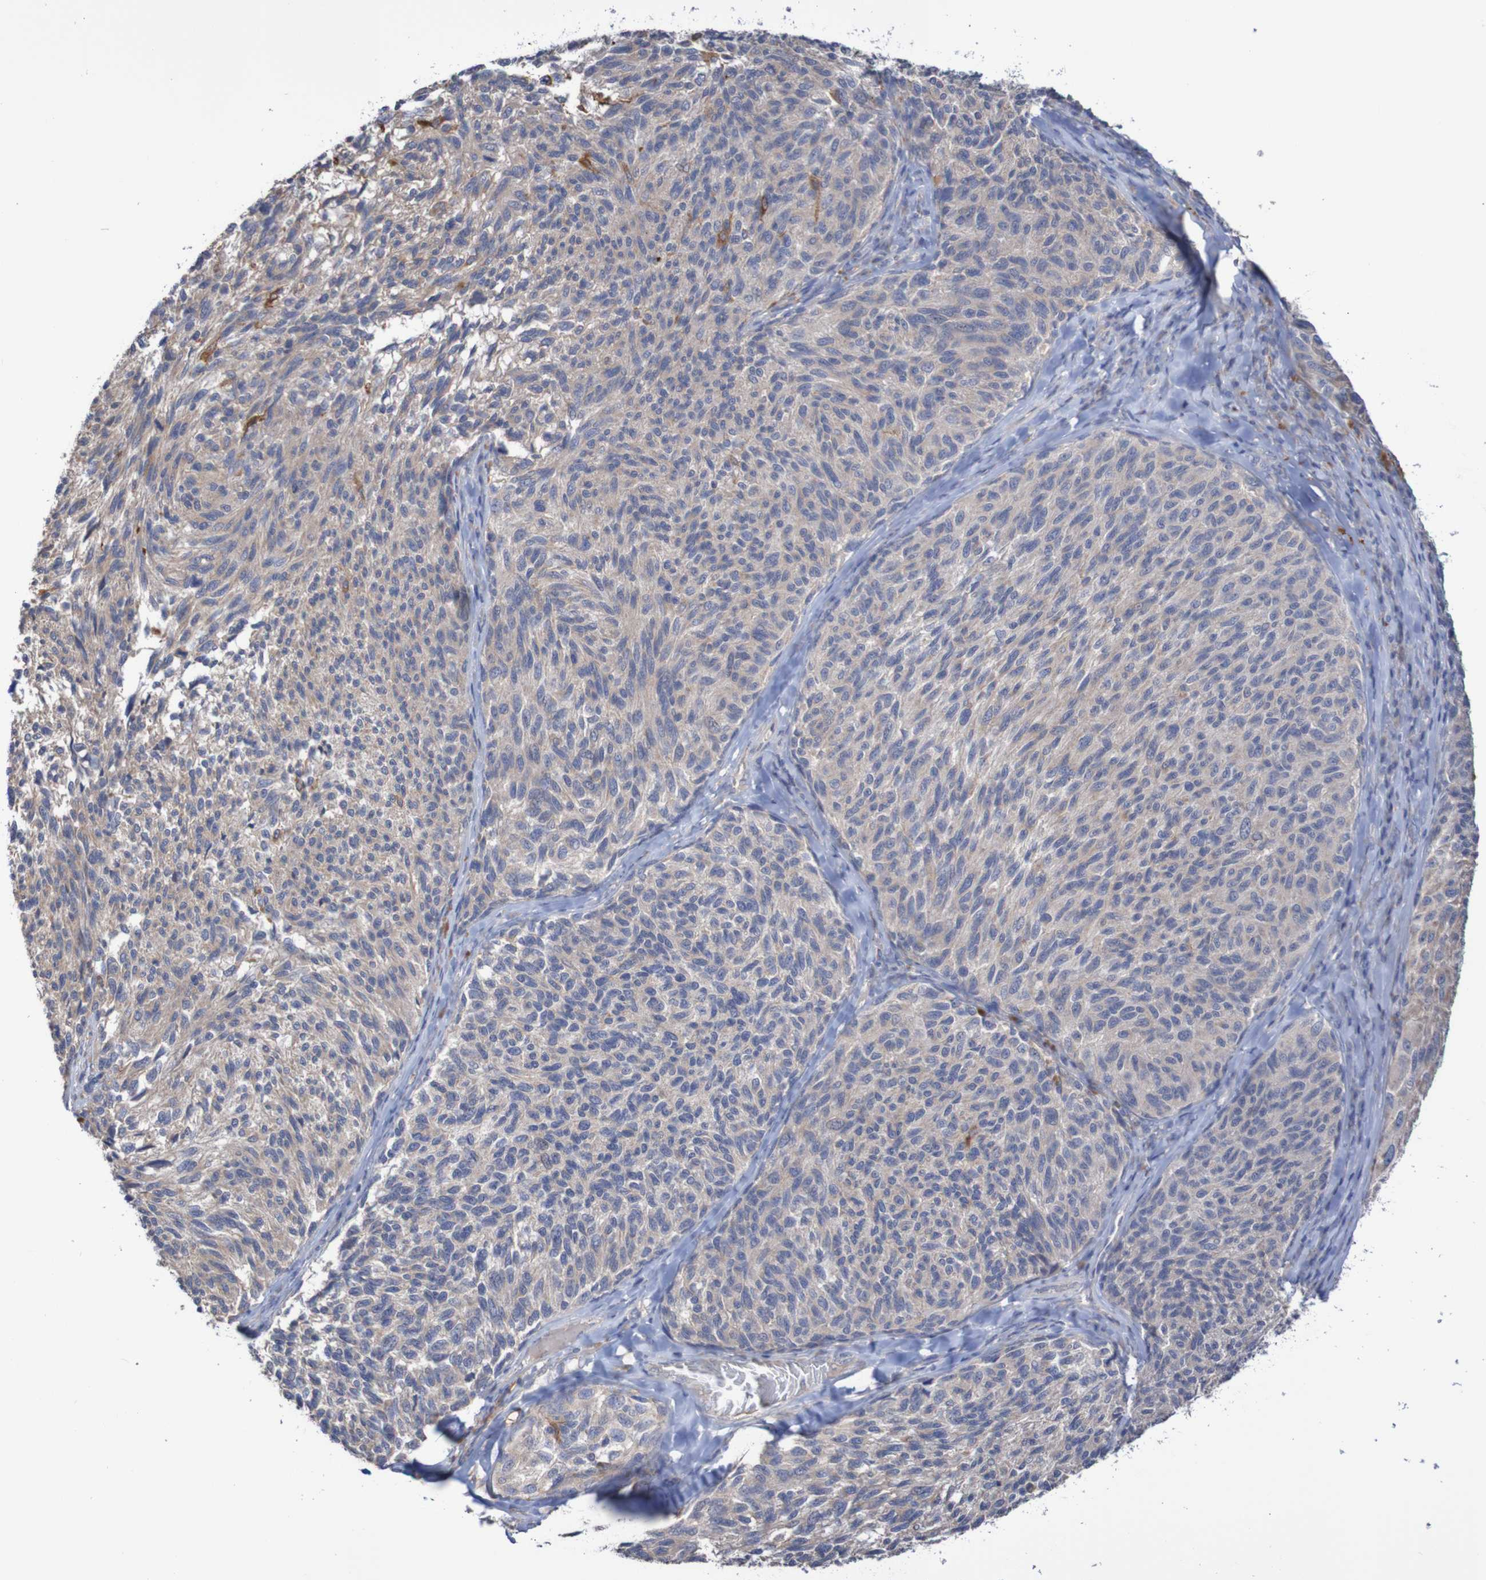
{"staining": {"intensity": "weak", "quantity": ">75%", "location": "cytoplasmic/membranous"}, "tissue": "melanoma", "cell_type": "Tumor cells", "image_type": "cancer", "snomed": [{"axis": "morphology", "description": "Malignant melanoma, NOS"}, {"axis": "topography", "description": "Skin"}], "caption": "This is a histology image of immunohistochemistry (IHC) staining of malignant melanoma, which shows weak staining in the cytoplasmic/membranous of tumor cells.", "gene": "PHYH", "patient": {"sex": "female", "age": 73}}